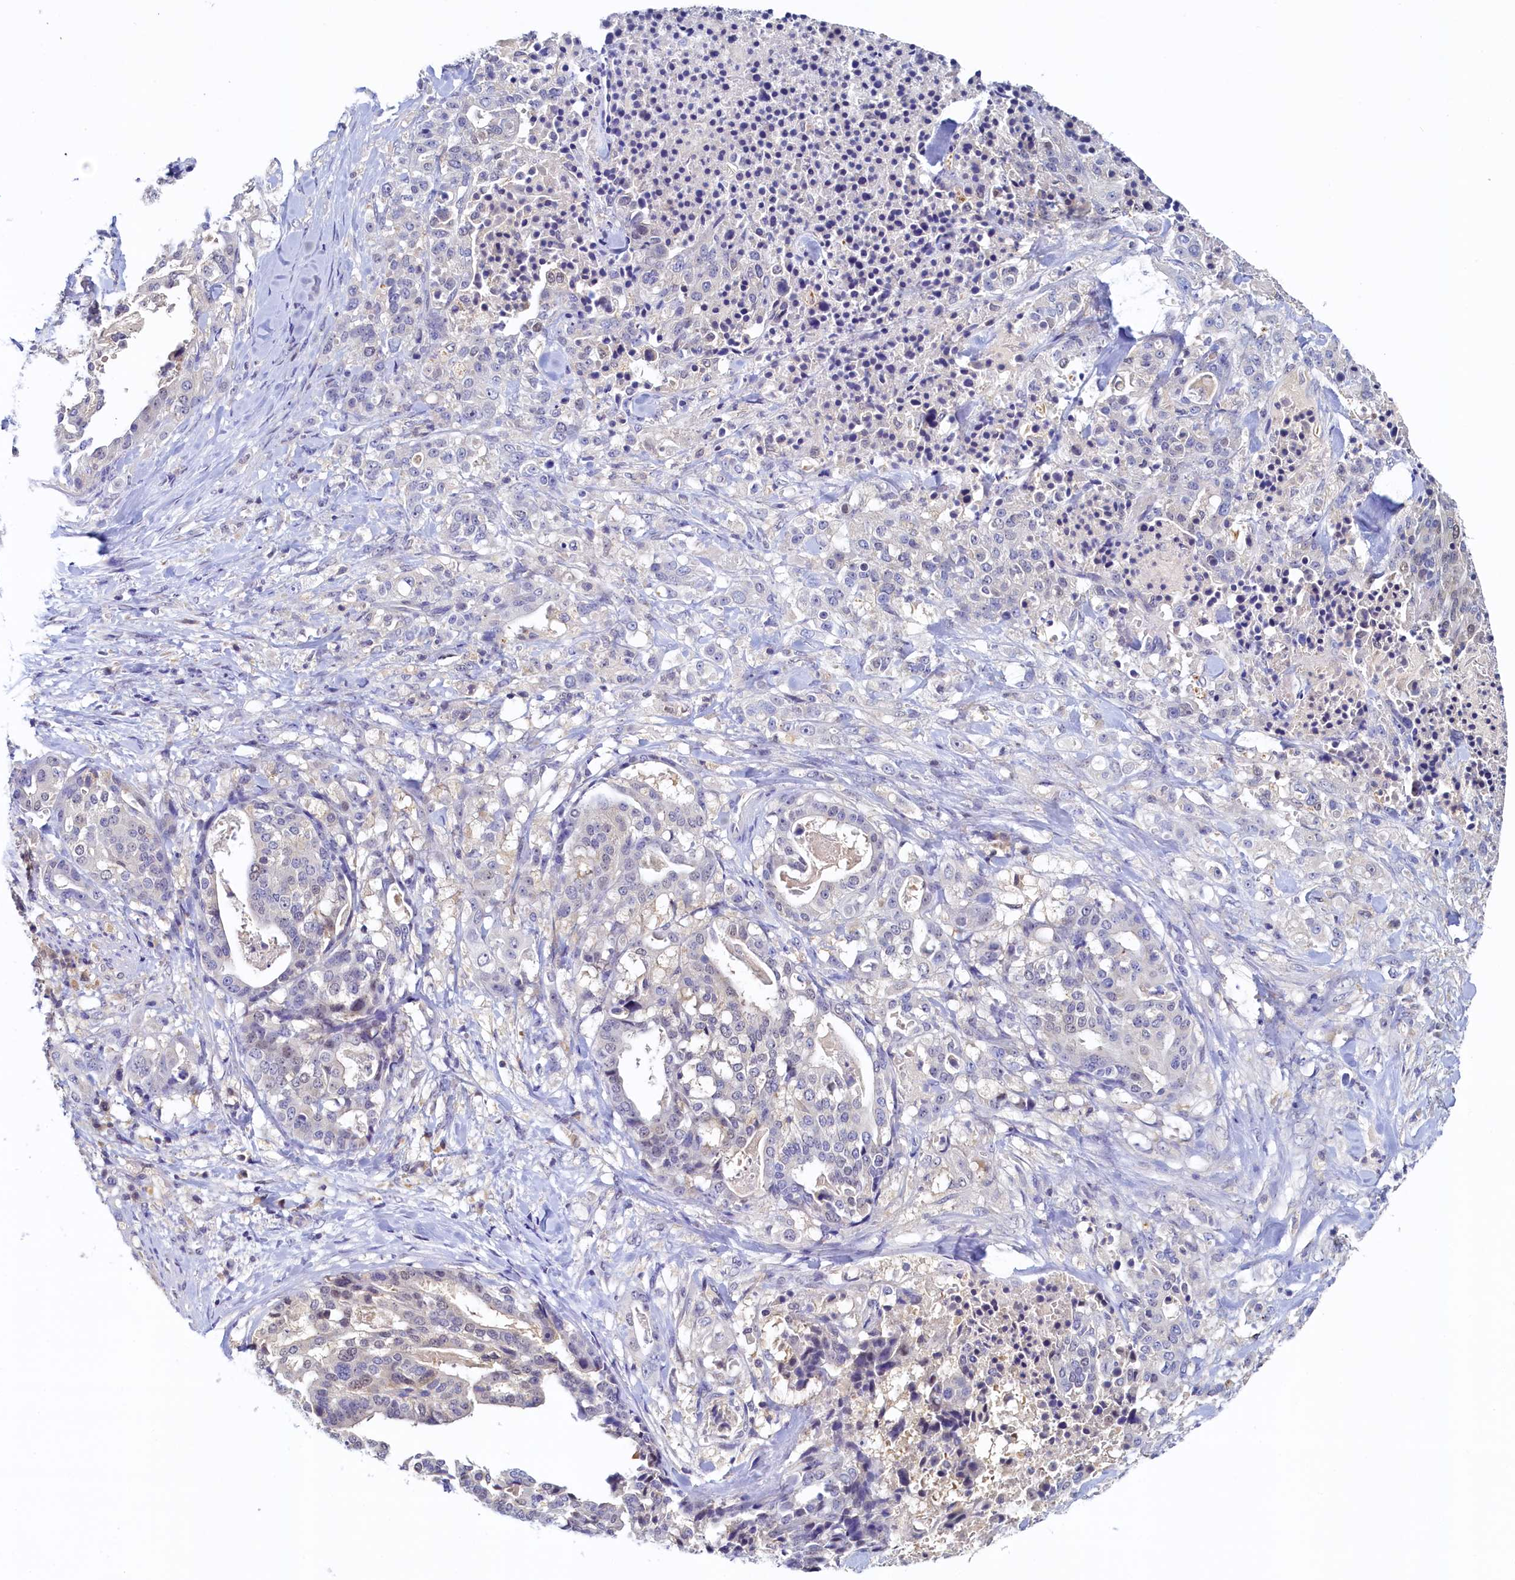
{"staining": {"intensity": "negative", "quantity": "none", "location": "none"}, "tissue": "stomach cancer", "cell_type": "Tumor cells", "image_type": "cancer", "snomed": [{"axis": "morphology", "description": "Adenocarcinoma, NOS"}, {"axis": "topography", "description": "Stomach"}], "caption": "Histopathology image shows no significant protein expression in tumor cells of stomach adenocarcinoma.", "gene": "PAAF1", "patient": {"sex": "male", "age": 48}}